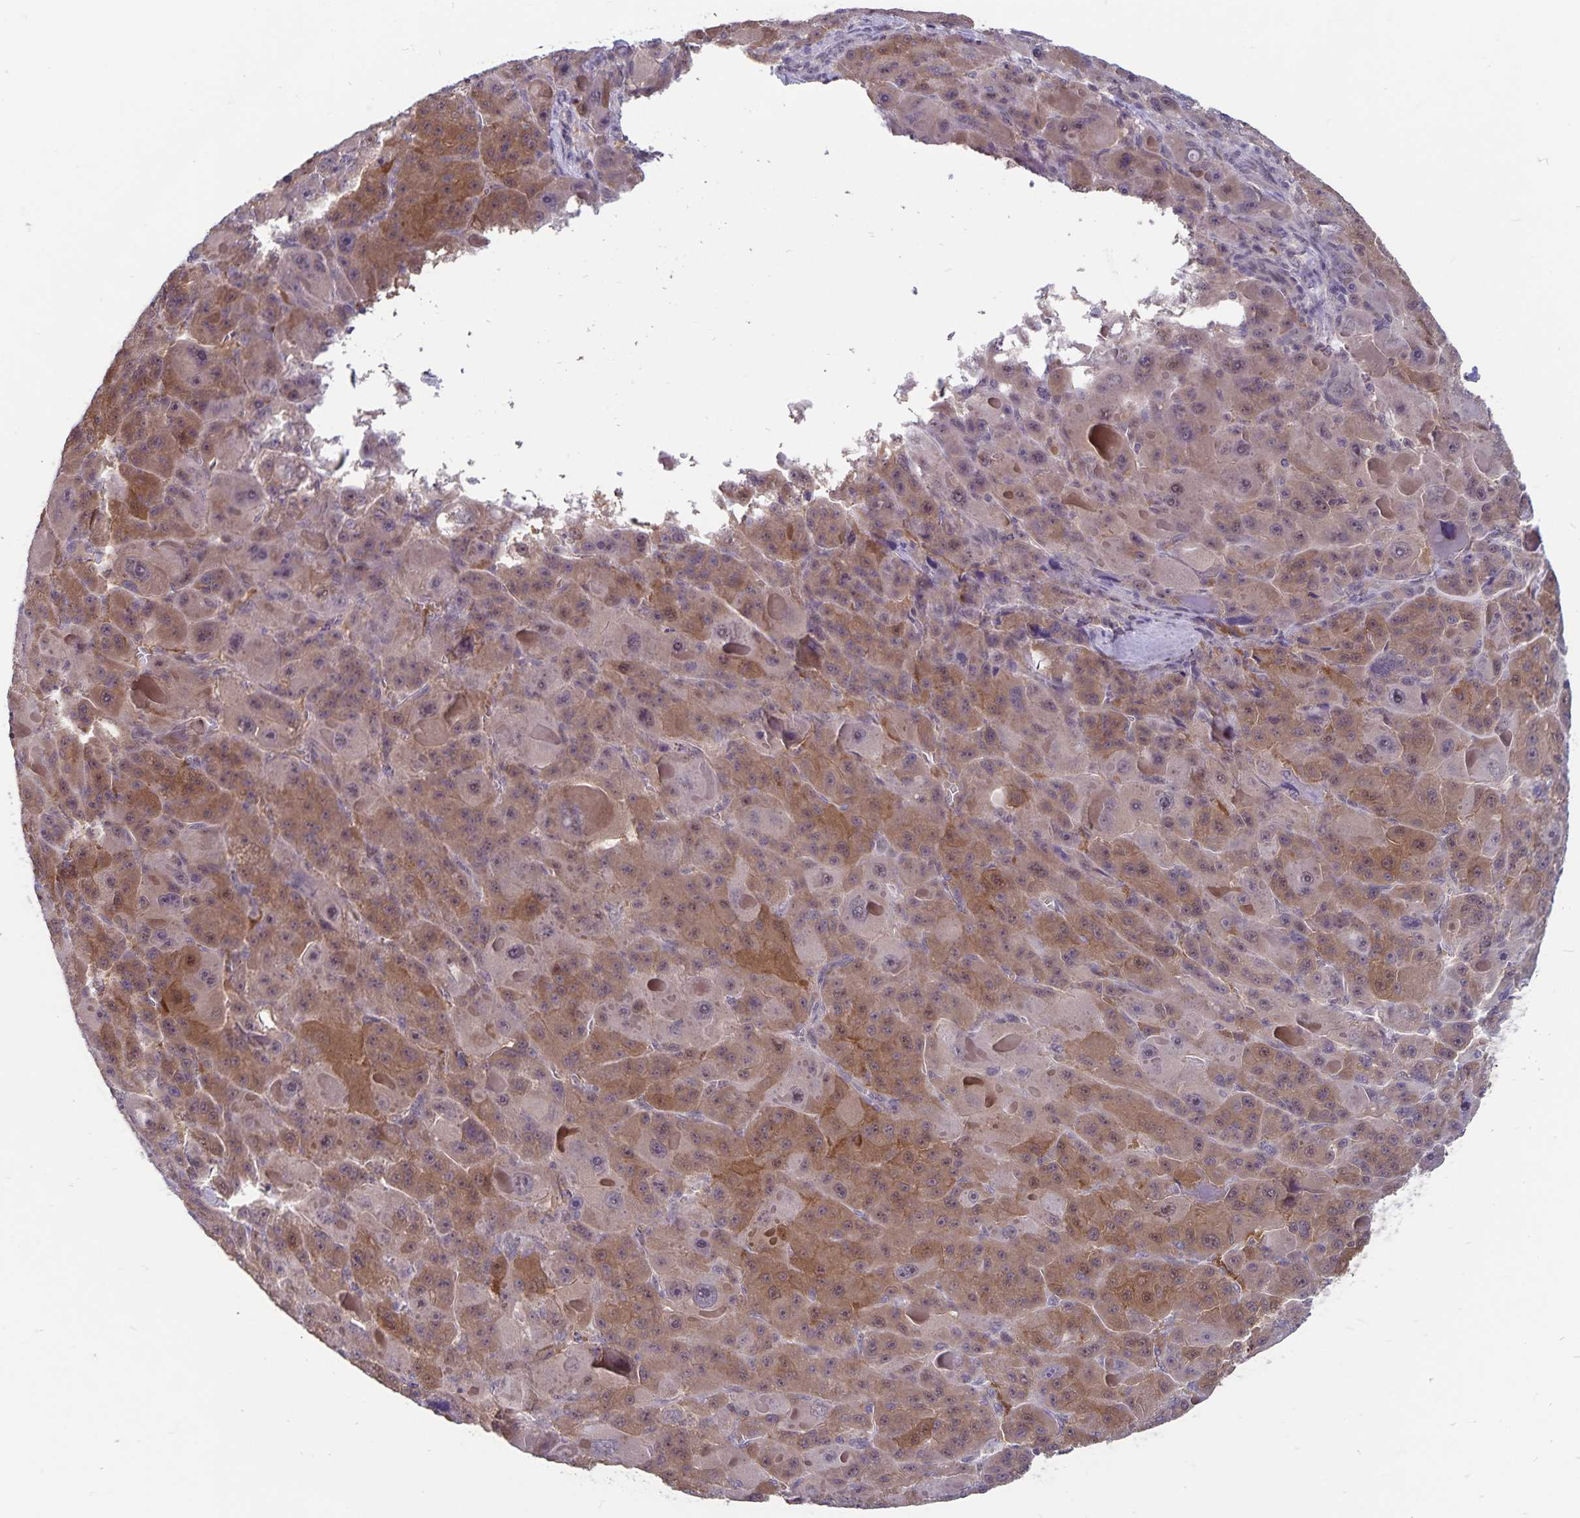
{"staining": {"intensity": "moderate", "quantity": "25%-75%", "location": "cytoplasmic/membranous"}, "tissue": "liver cancer", "cell_type": "Tumor cells", "image_type": "cancer", "snomed": [{"axis": "morphology", "description": "Carcinoma, Hepatocellular, NOS"}, {"axis": "topography", "description": "Liver"}], "caption": "Protein expression analysis of human liver cancer (hepatocellular carcinoma) reveals moderate cytoplasmic/membranous staining in about 25%-75% of tumor cells.", "gene": "EXOC6B", "patient": {"sex": "male", "age": 76}}